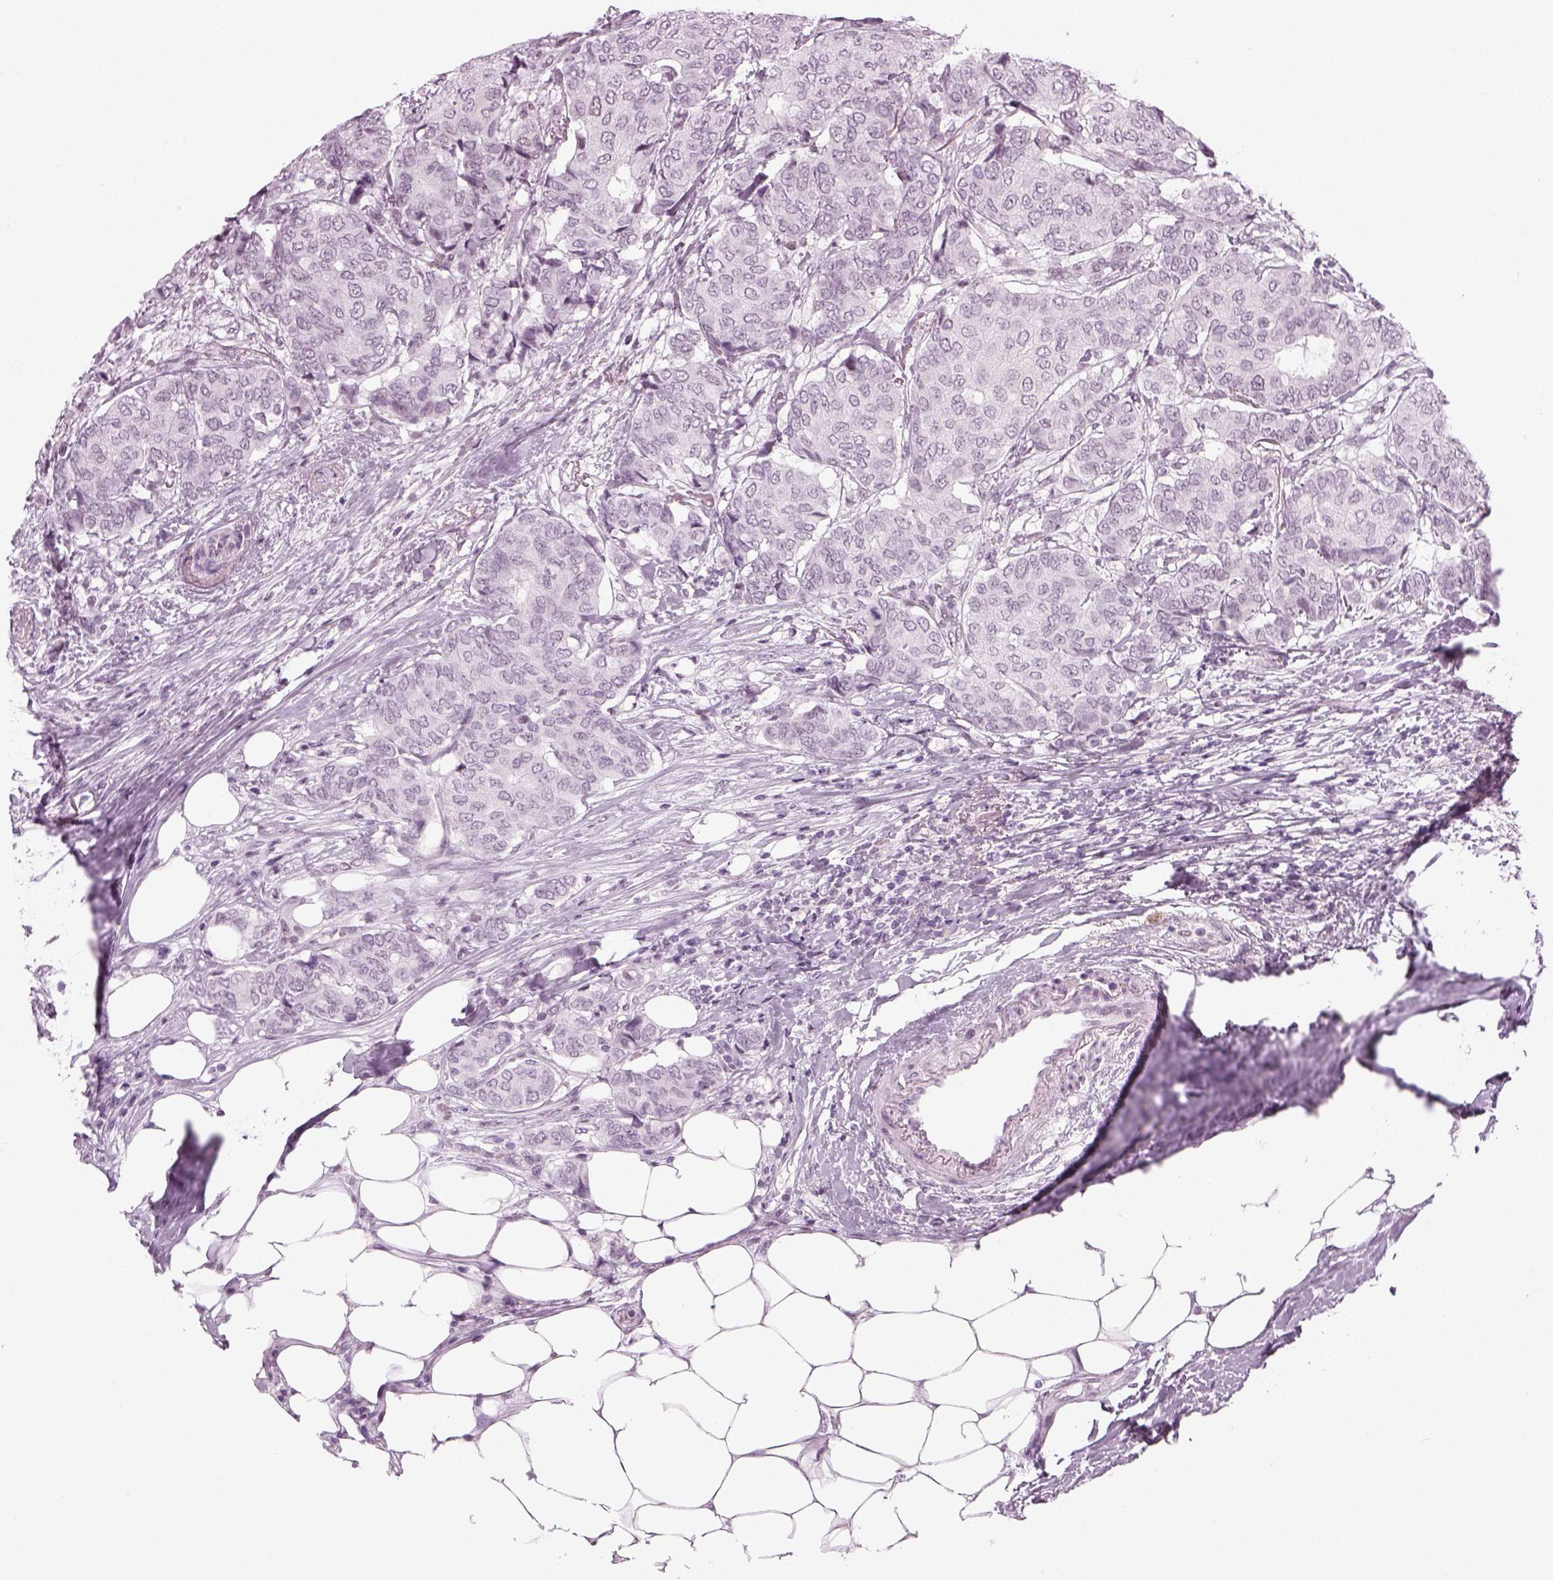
{"staining": {"intensity": "negative", "quantity": "none", "location": "none"}, "tissue": "breast cancer", "cell_type": "Tumor cells", "image_type": "cancer", "snomed": [{"axis": "morphology", "description": "Duct carcinoma"}, {"axis": "topography", "description": "Breast"}], "caption": "A high-resolution histopathology image shows immunohistochemistry staining of infiltrating ductal carcinoma (breast), which shows no significant positivity in tumor cells. (DAB (3,3'-diaminobenzidine) IHC with hematoxylin counter stain).", "gene": "KCNG2", "patient": {"sex": "female", "age": 75}}